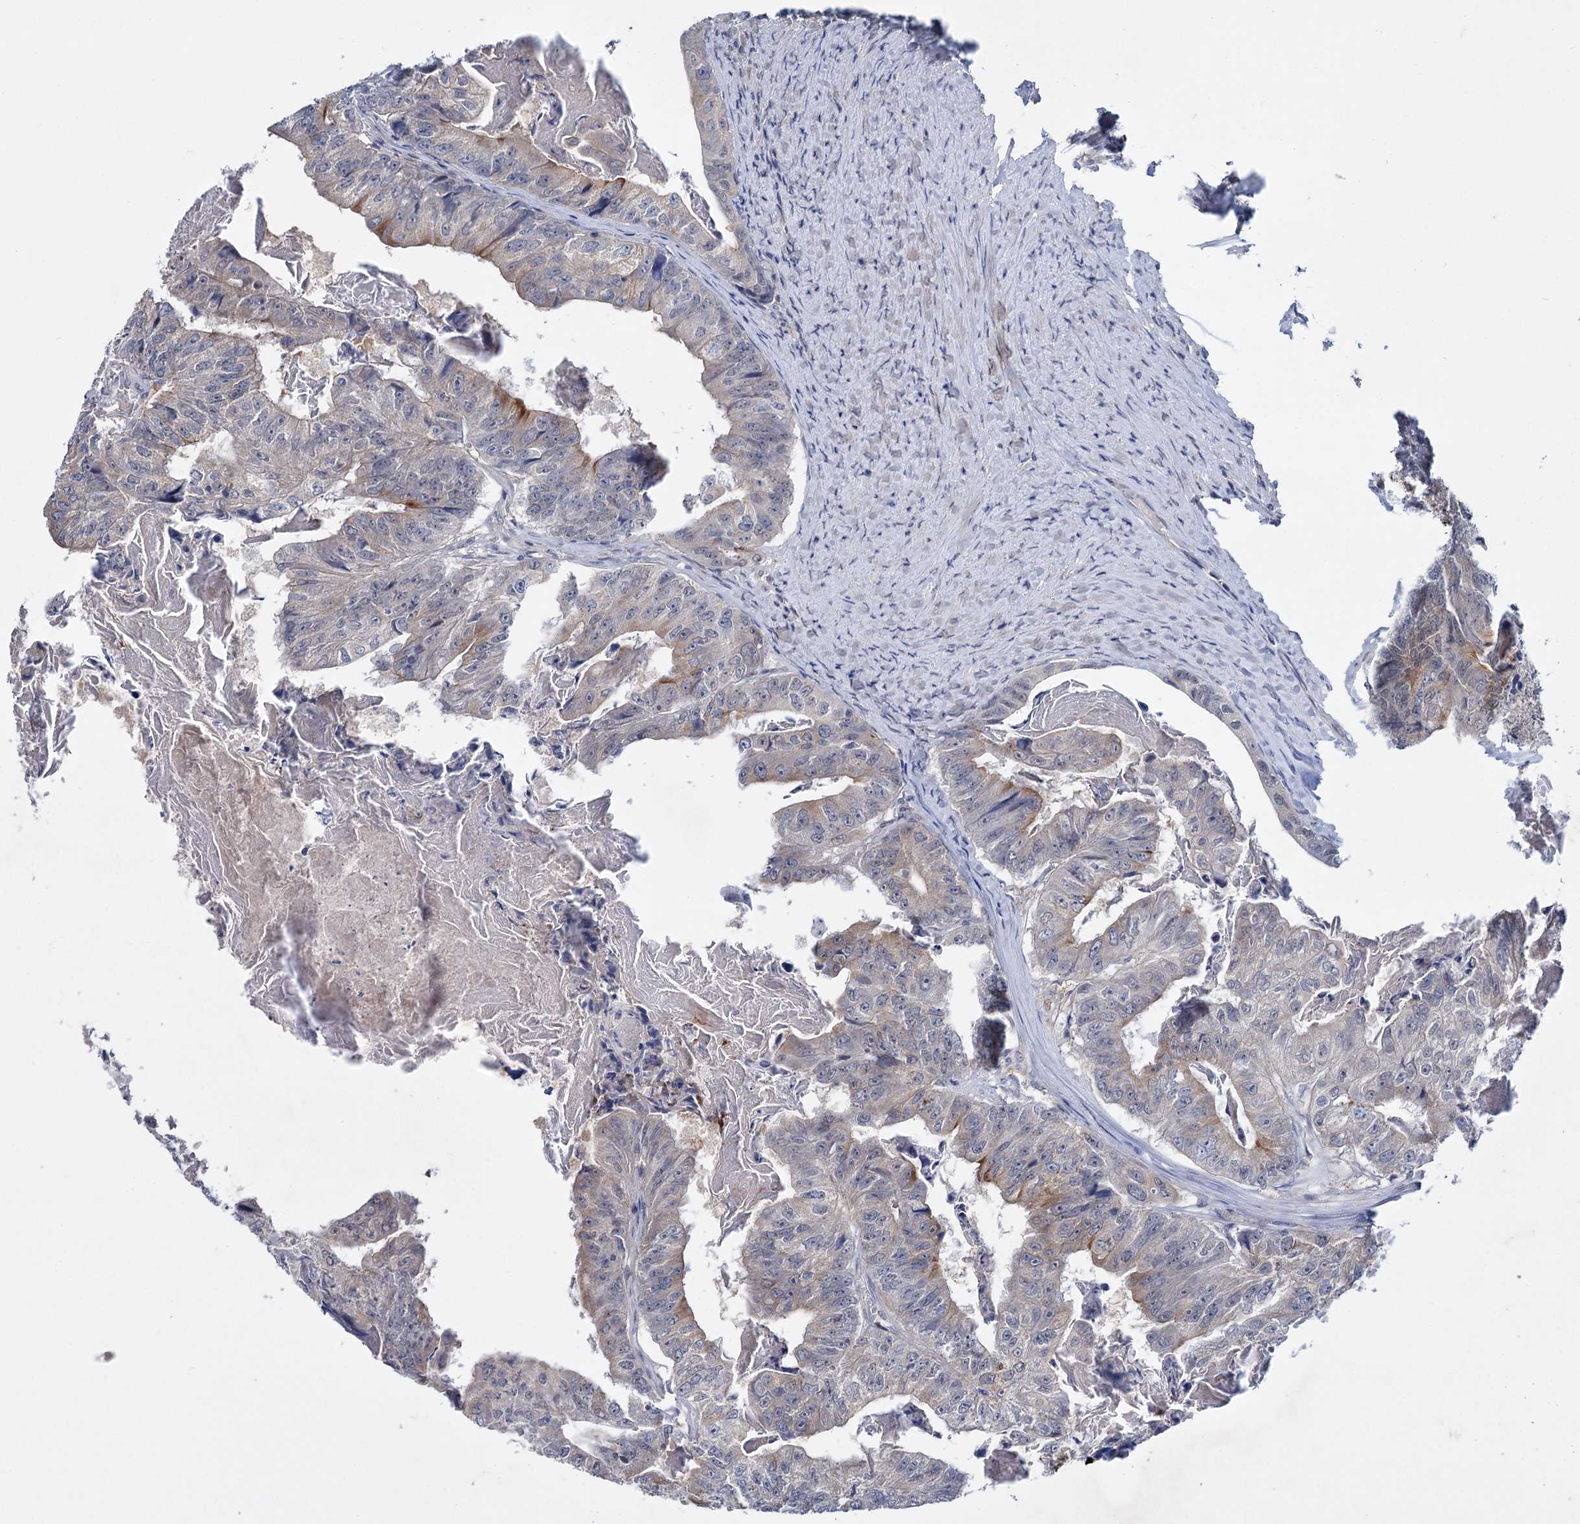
{"staining": {"intensity": "moderate", "quantity": "<25%", "location": "cytoplasmic/membranous"}, "tissue": "colorectal cancer", "cell_type": "Tumor cells", "image_type": "cancer", "snomed": [{"axis": "morphology", "description": "Adenocarcinoma, NOS"}, {"axis": "topography", "description": "Colon"}], "caption": "Tumor cells reveal low levels of moderate cytoplasmic/membranous expression in about <25% of cells in human colorectal cancer.", "gene": "MID1IP1", "patient": {"sex": "female", "age": 67}}